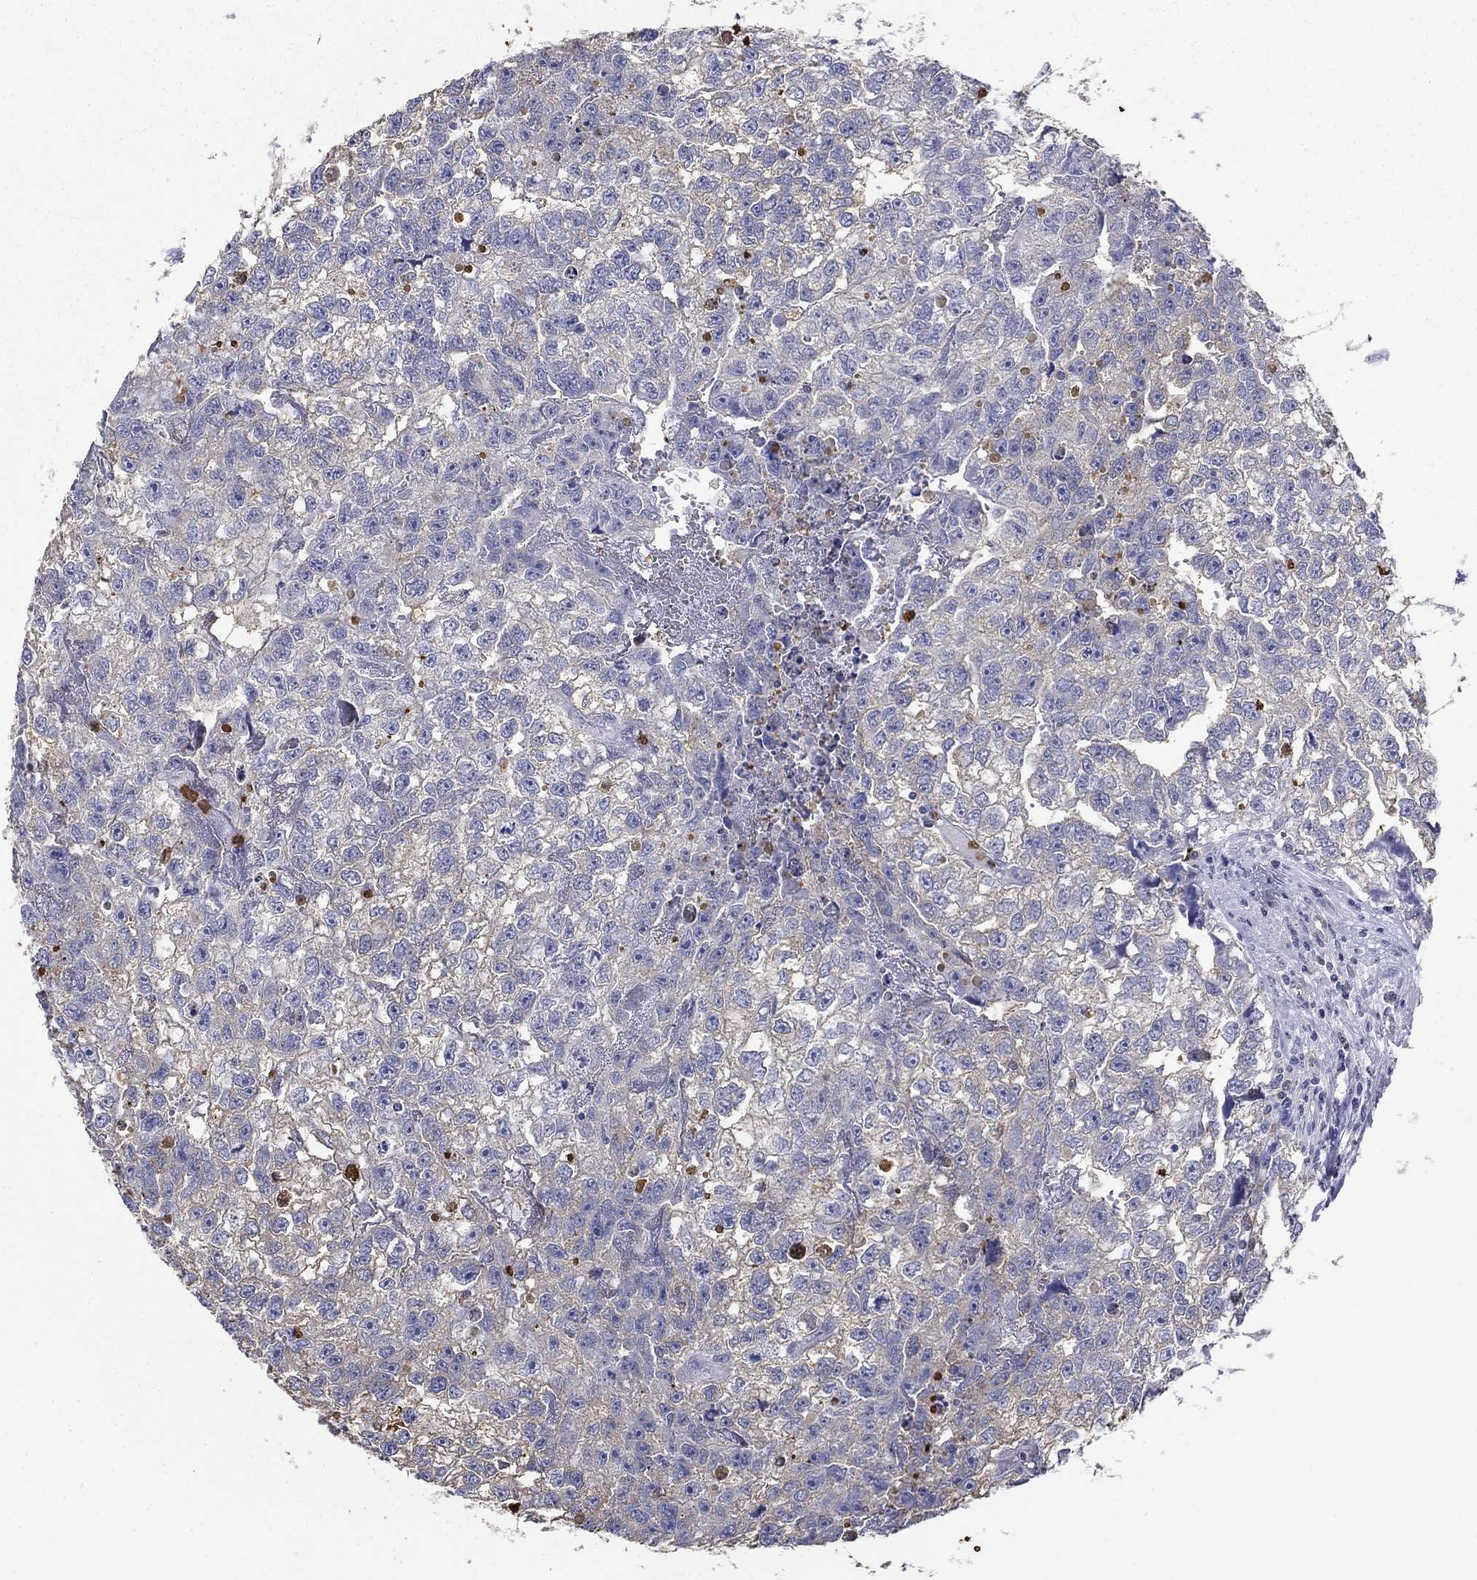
{"staining": {"intensity": "negative", "quantity": "none", "location": "none"}, "tissue": "testis cancer", "cell_type": "Tumor cells", "image_type": "cancer", "snomed": [{"axis": "morphology", "description": "Carcinoma, Embryonal, NOS"}, {"axis": "morphology", "description": "Teratoma, malignant, NOS"}, {"axis": "topography", "description": "Testis"}], "caption": "Immunohistochemistry of testis teratoma (malignant) reveals no staining in tumor cells.", "gene": "IGSF8", "patient": {"sex": "male", "age": 44}}